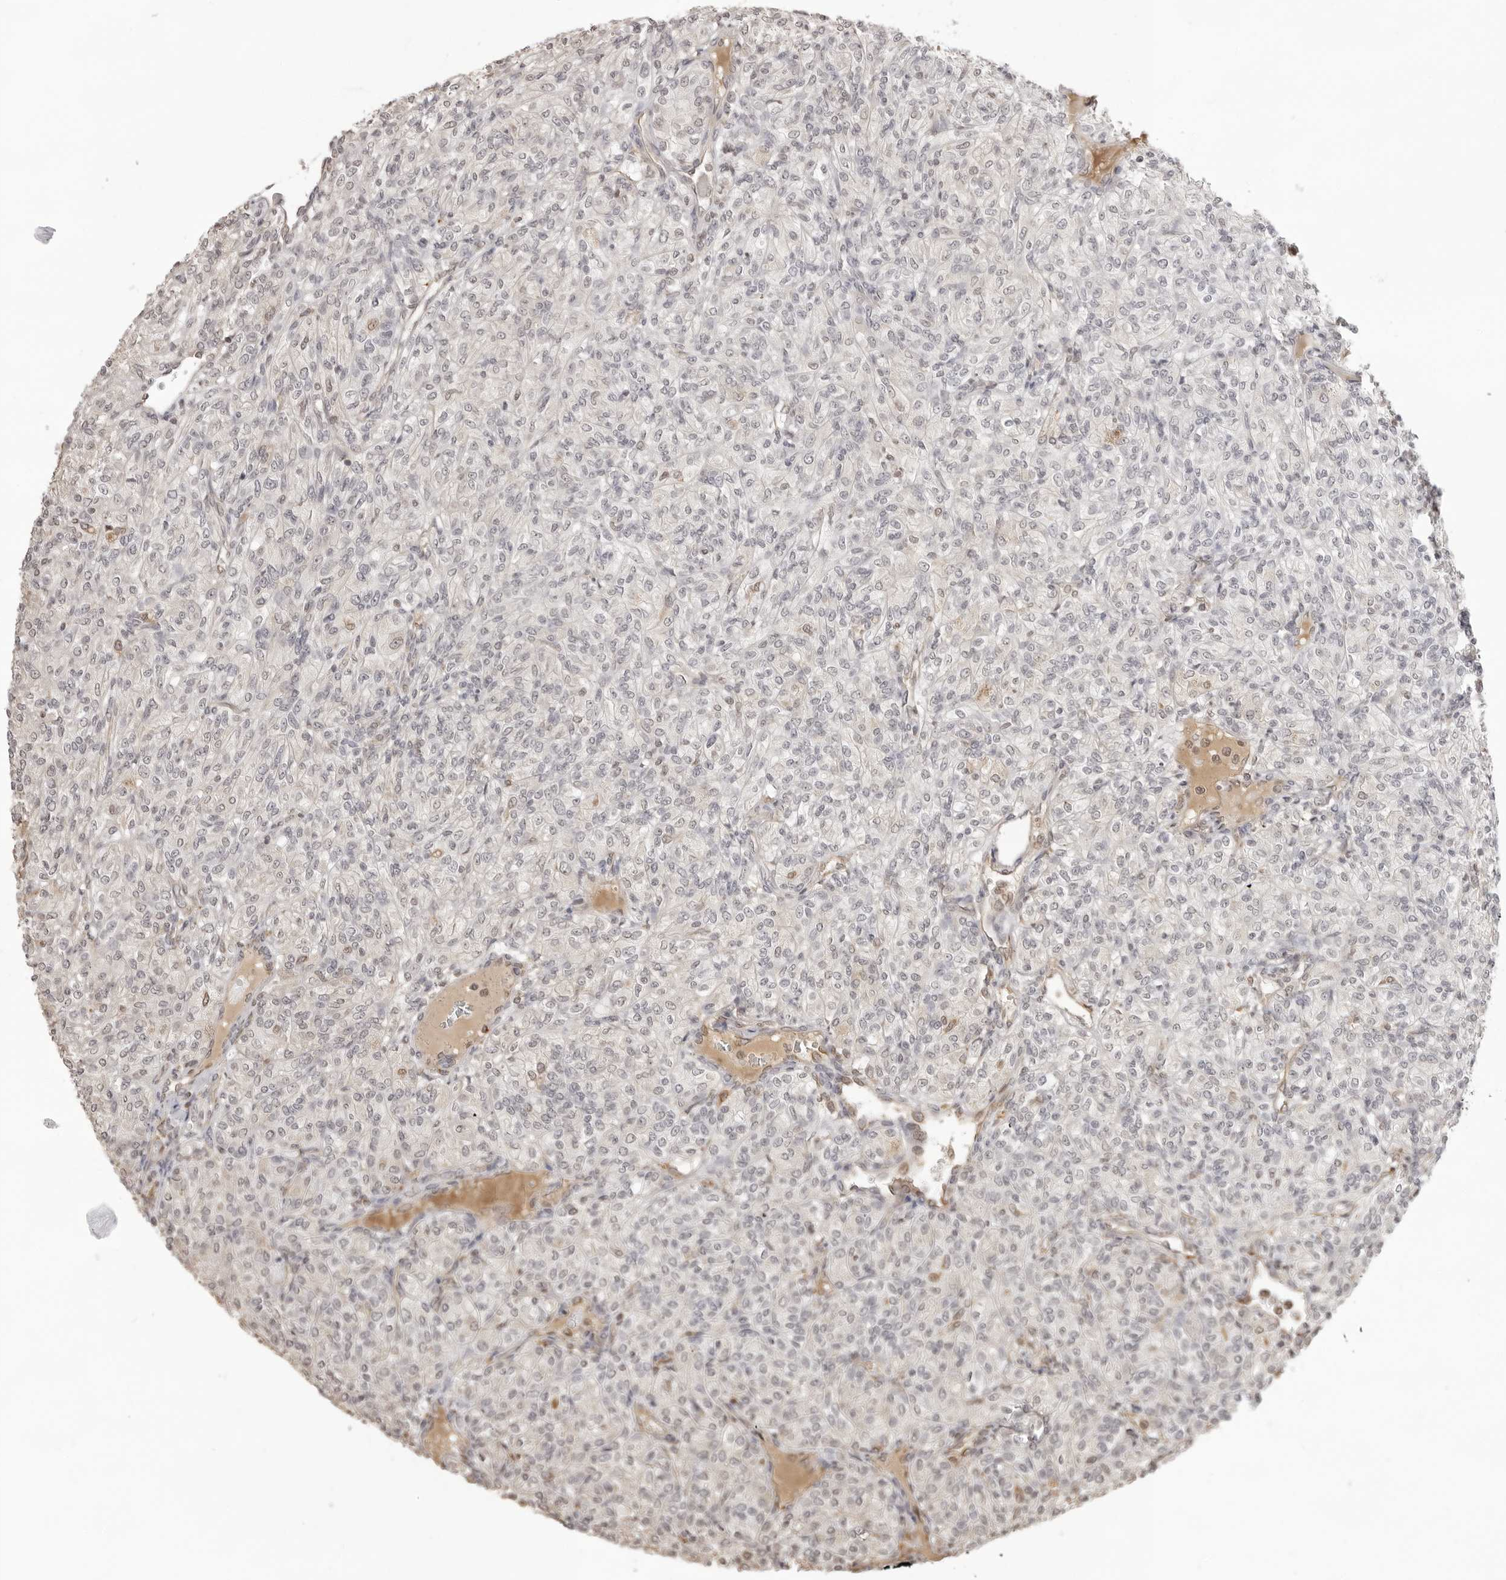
{"staining": {"intensity": "negative", "quantity": "none", "location": "none"}, "tissue": "renal cancer", "cell_type": "Tumor cells", "image_type": "cancer", "snomed": [{"axis": "morphology", "description": "Adenocarcinoma, NOS"}, {"axis": "topography", "description": "Kidney"}], "caption": "The photomicrograph displays no staining of tumor cells in renal adenocarcinoma. (Immunohistochemistry (ihc), brightfield microscopy, high magnification).", "gene": "DYNLT5", "patient": {"sex": "male", "age": 77}}